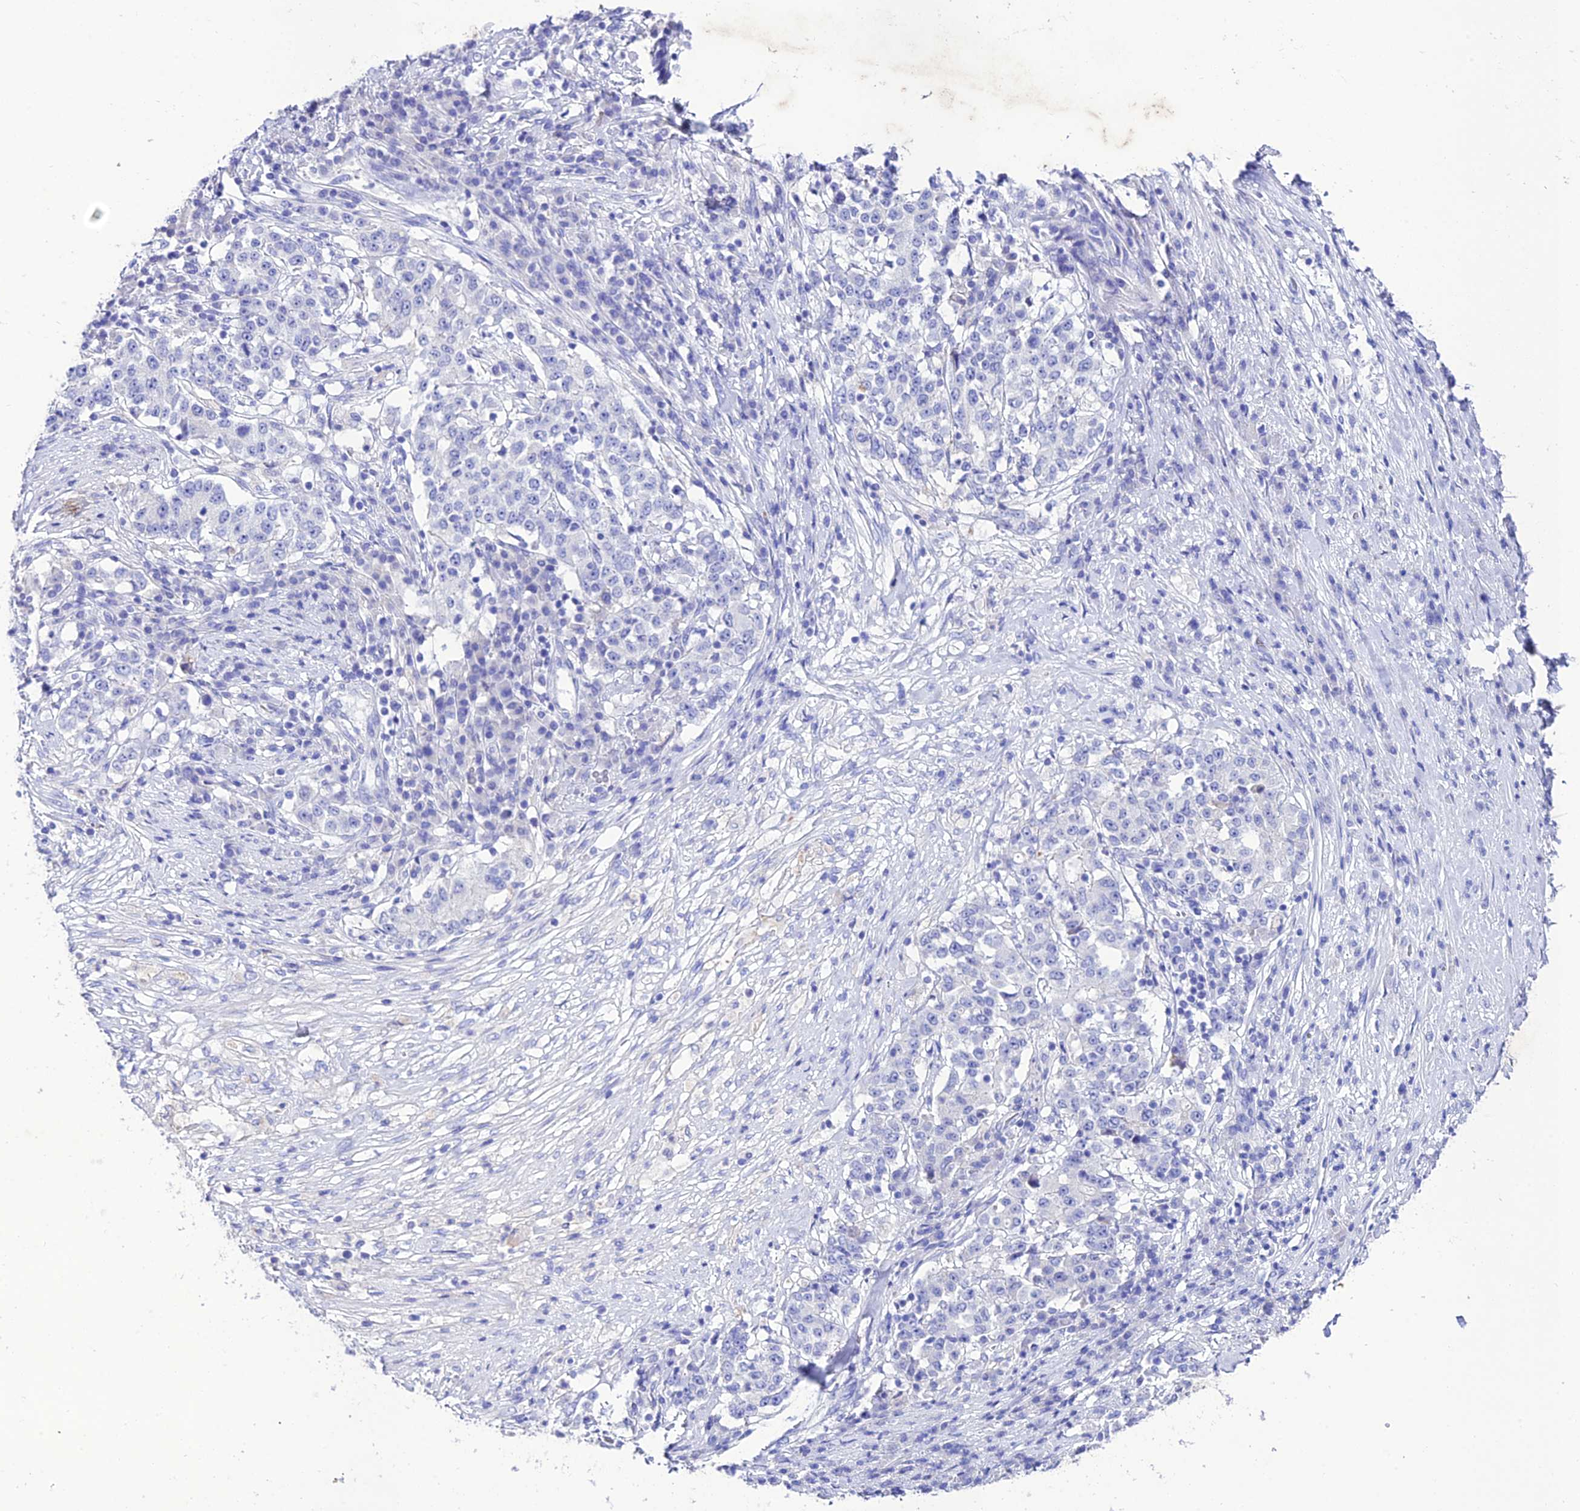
{"staining": {"intensity": "negative", "quantity": "none", "location": "none"}, "tissue": "stomach cancer", "cell_type": "Tumor cells", "image_type": "cancer", "snomed": [{"axis": "morphology", "description": "Adenocarcinoma, NOS"}, {"axis": "topography", "description": "Stomach"}], "caption": "A high-resolution image shows IHC staining of stomach cancer, which exhibits no significant expression in tumor cells.", "gene": "NLRP6", "patient": {"sex": "male", "age": 59}}